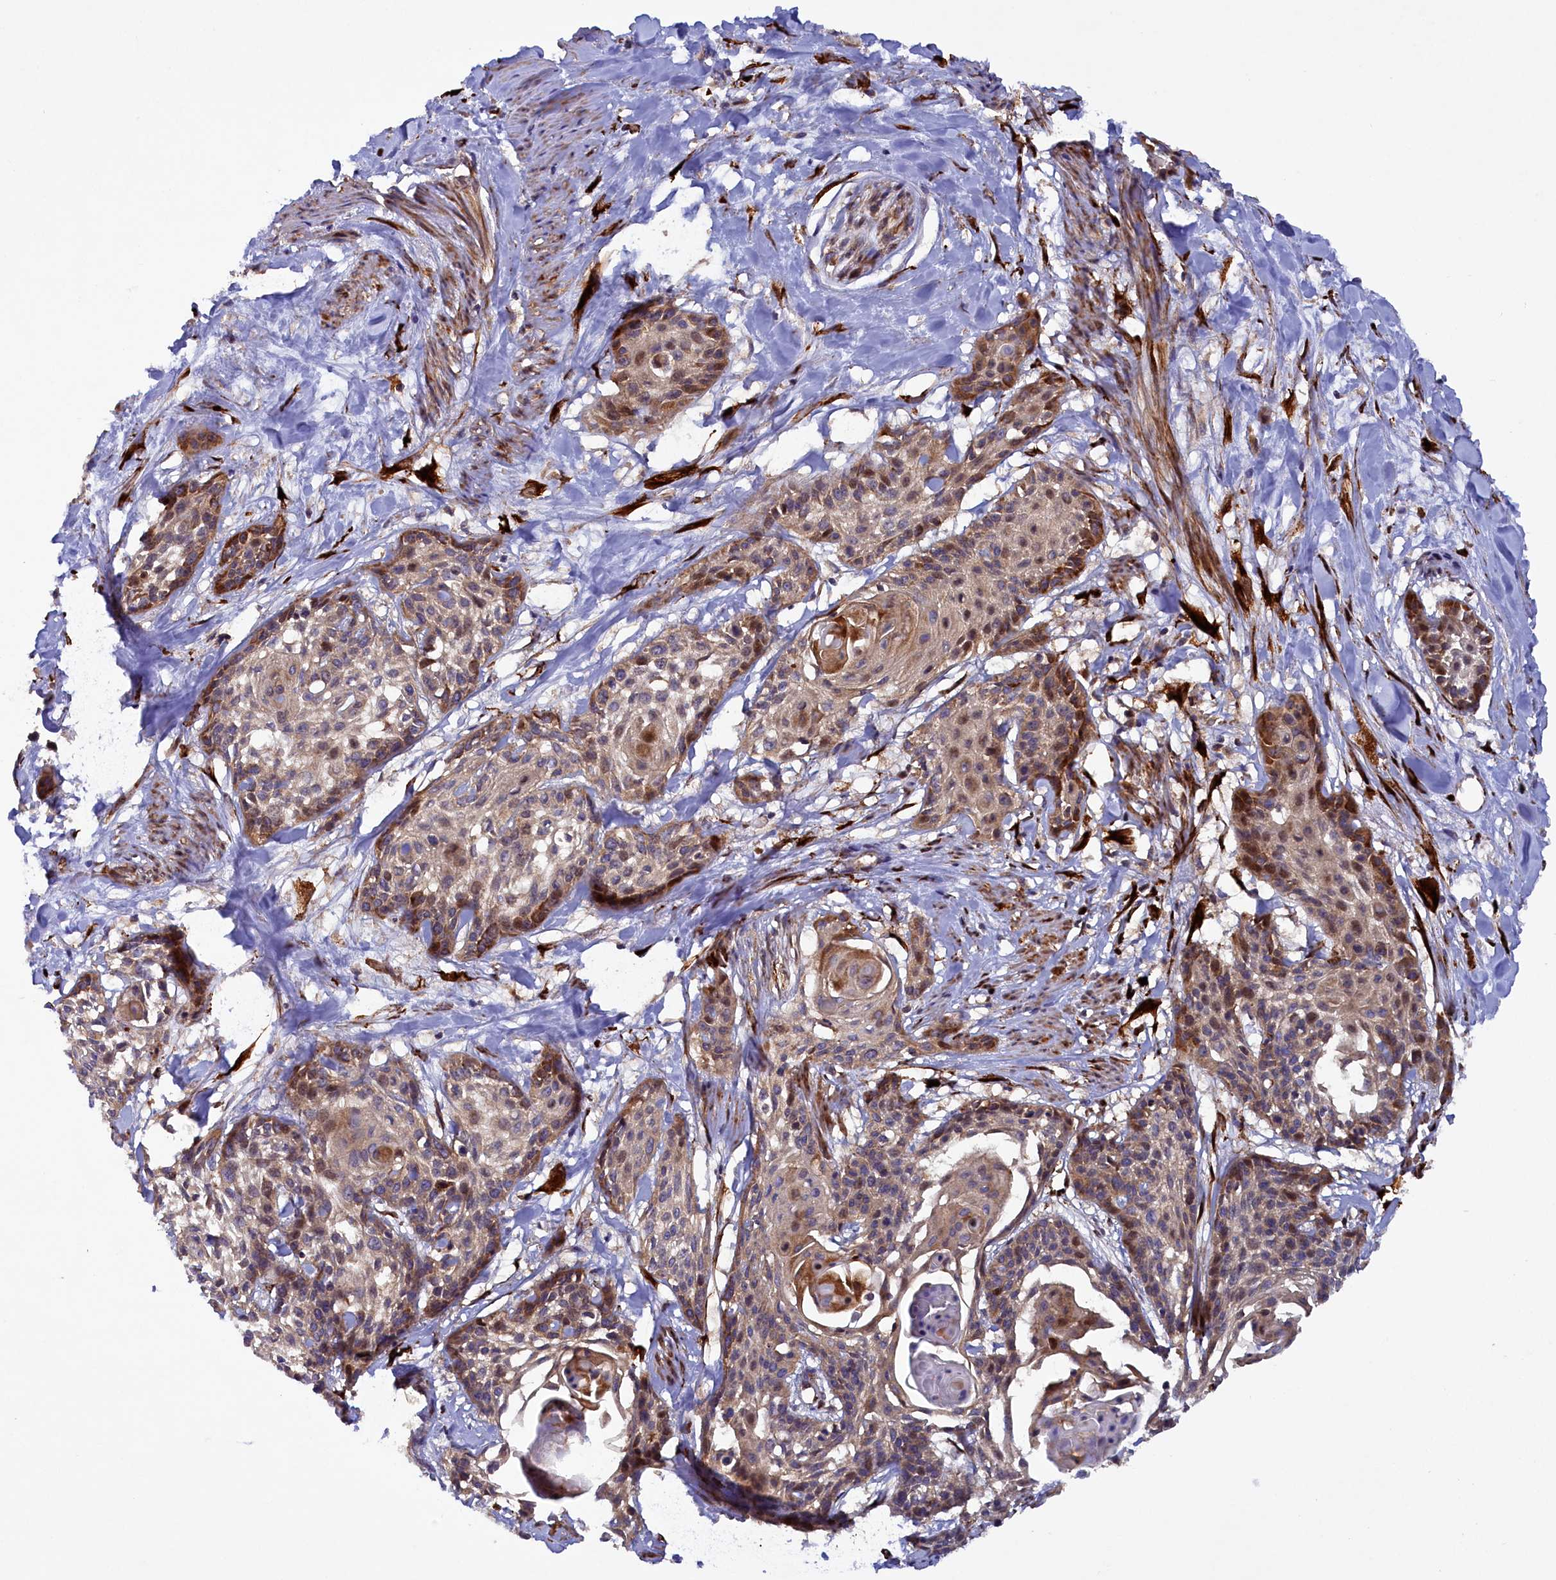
{"staining": {"intensity": "weak", "quantity": "25%-75%", "location": "cytoplasmic/membranous"}, "tissue": "cervical cancer", "cell_type": "Tumor cells", "image_type": "cancer", "snomed": [{"axis": "morphology", "description": "Squamous cell carcinoma, NOS"}, {"axis": "topography", "description": "Cervix"}], "caption": "There is low levels of weak cytoplasmic/membranous positivity in tumor cells of squamous cell carcinoma (cervical), as demonstrated by immunohistochemical staining (brown color).", "gene": "ARRDC4", "patient": {"sex": "female", "age": 57}}